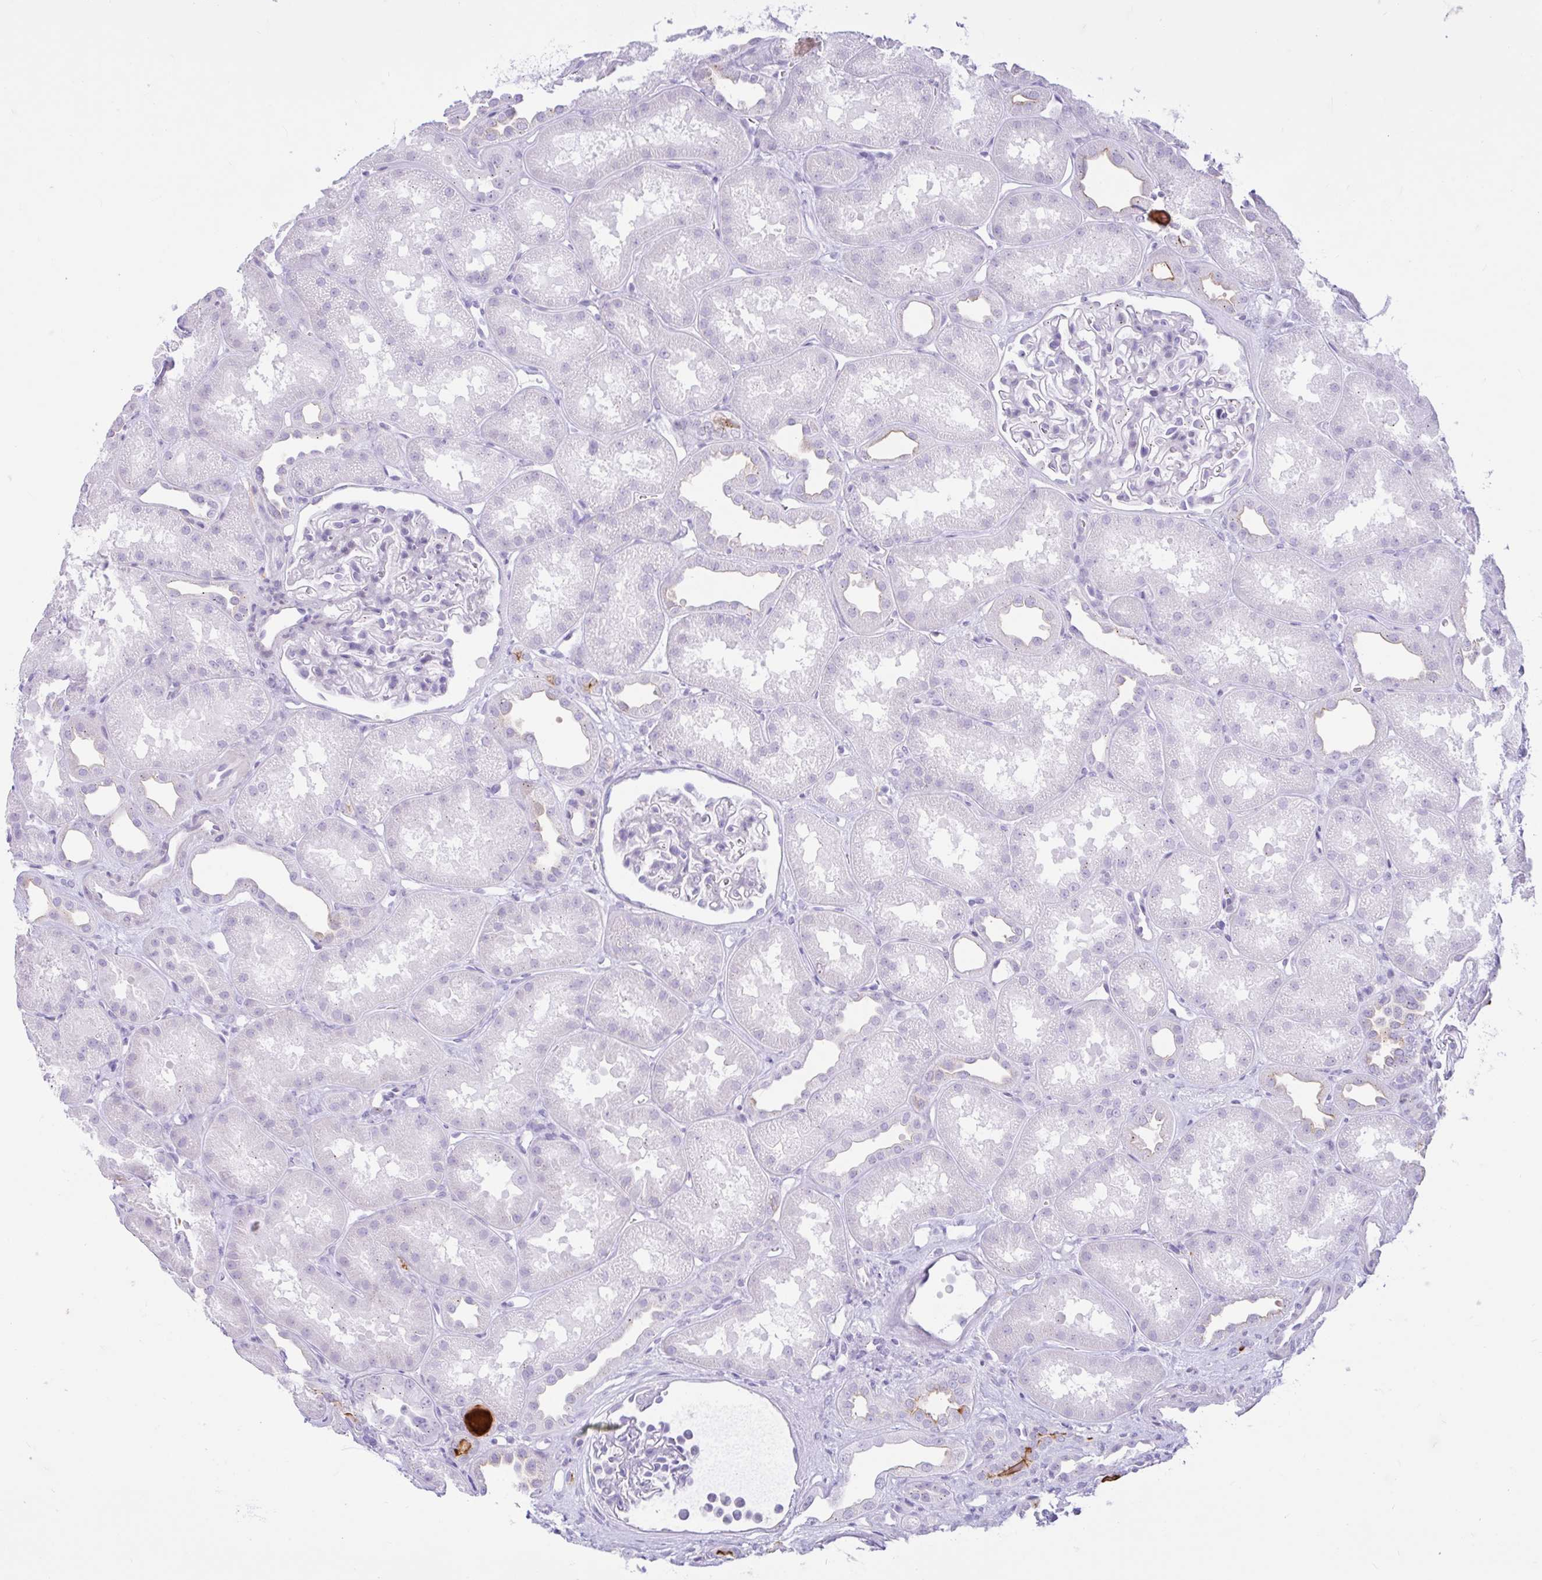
{"staining": {"intensity": "negative", "quantity": "none", "location": "none"}, "tissue": "kidney", "cell_type": "Cells in glomeruli", "image_type": "normal", "snomed": [{"axis": "morphology", "description": "Normal tissue, NOS"}, {"axis": "topography", "description": "Kidney"}], "caption": "Kidney stained for a protein using IHC reveals no expression cells in glomeruli.", "gene": "REEP1", "patient": {"sex": "male", "age": 61}}